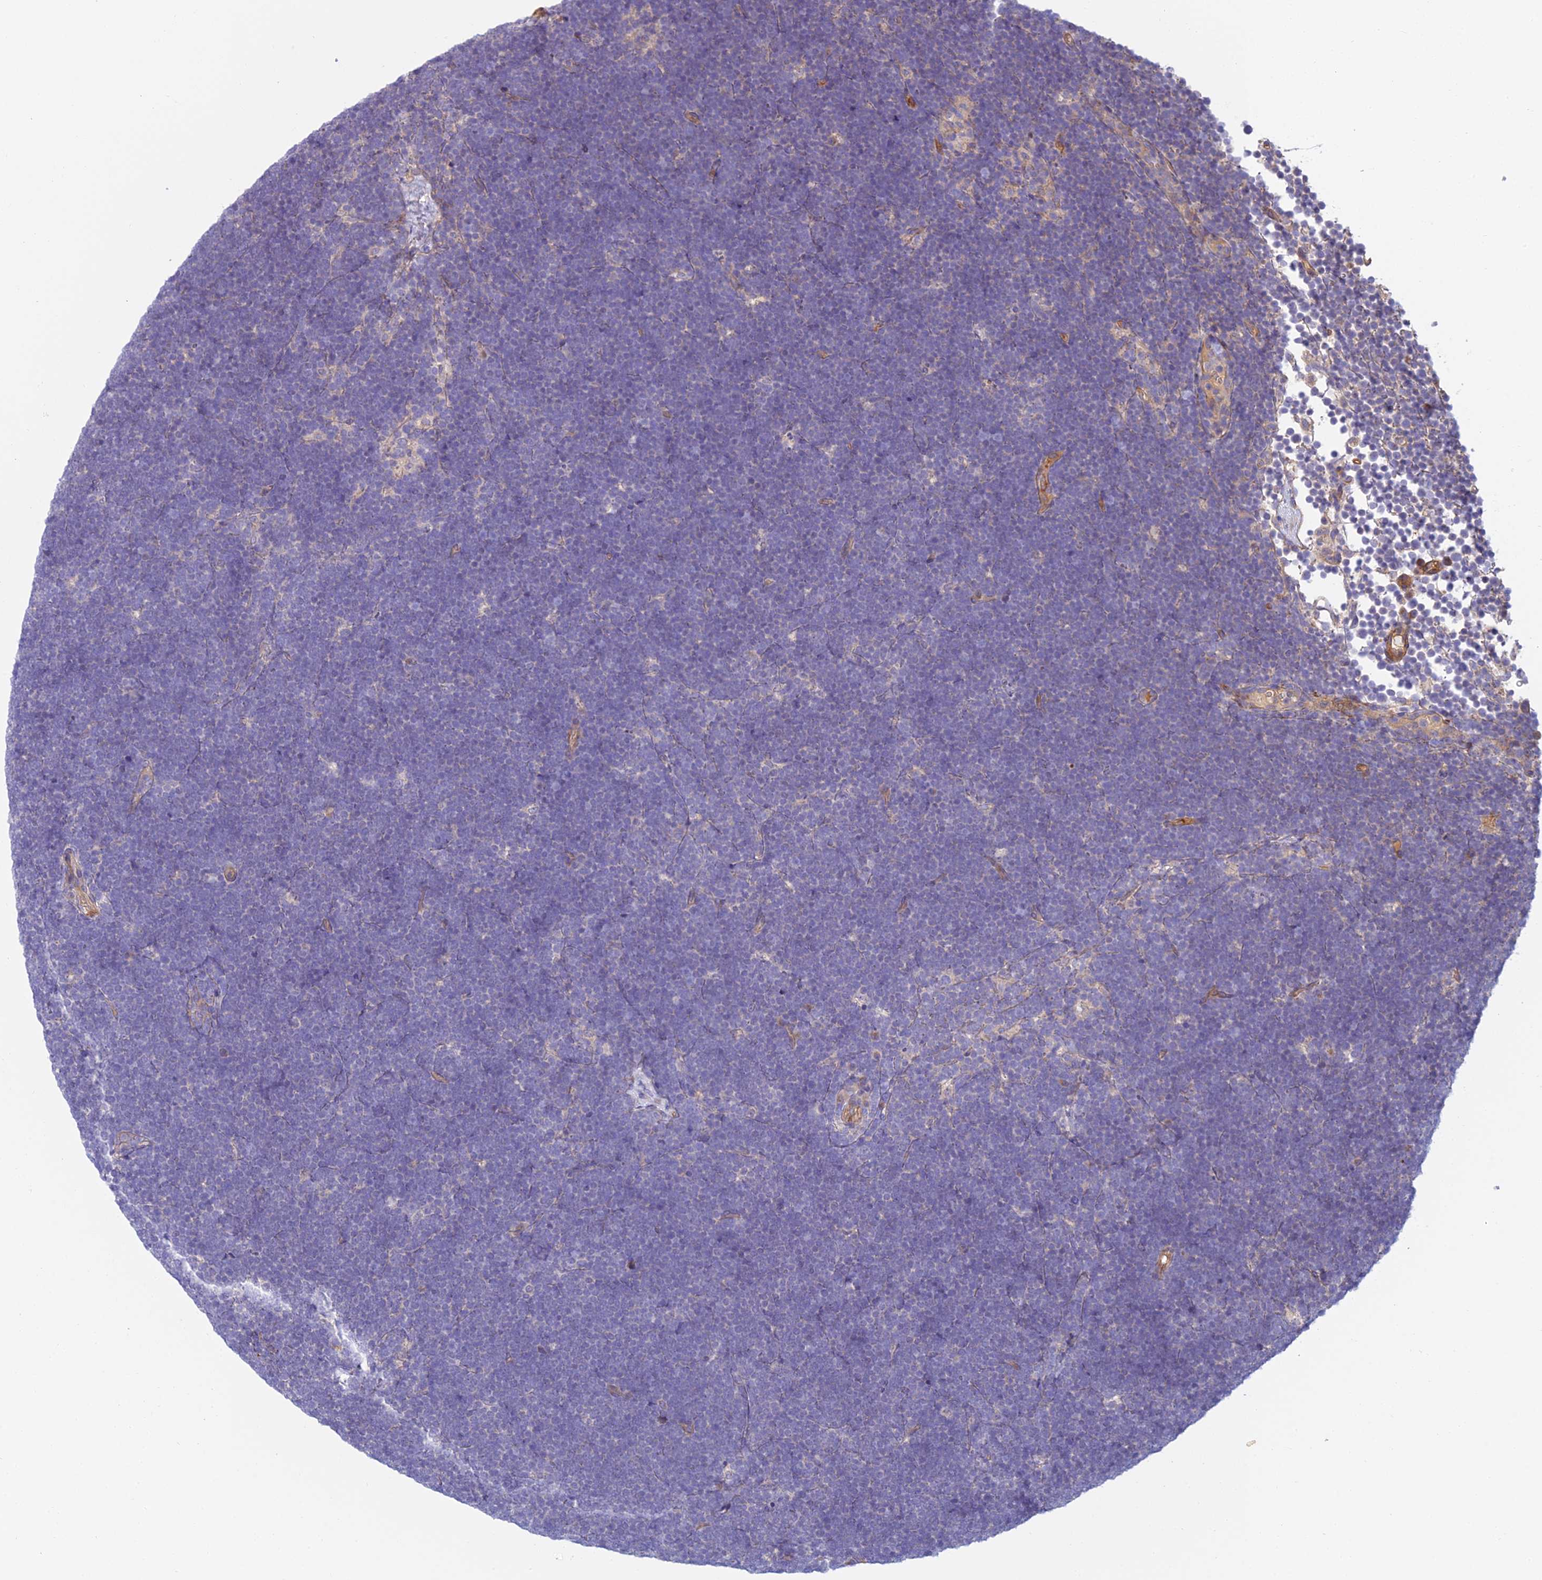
{"staining": {"intensity": "negative", "quantity": "none", "location": "none"}, "tissue": "lymphoma", "cell_type": "Tumor cells", "image_type": "cancer", "snomed": [{"axis": "morphology", "description": "Malignant lymphoma, non-Hodgkin's type, High grade"}, {"axis": "topography", "description": "Lymph node"}], "caption": "Protein analysis of malignant lymphoma, non-Hodgkin's type (high-grade) displays no significant expression in tumor cells.", "gene": "DUS2", "patient": {"sex": "male", "age": 13}}